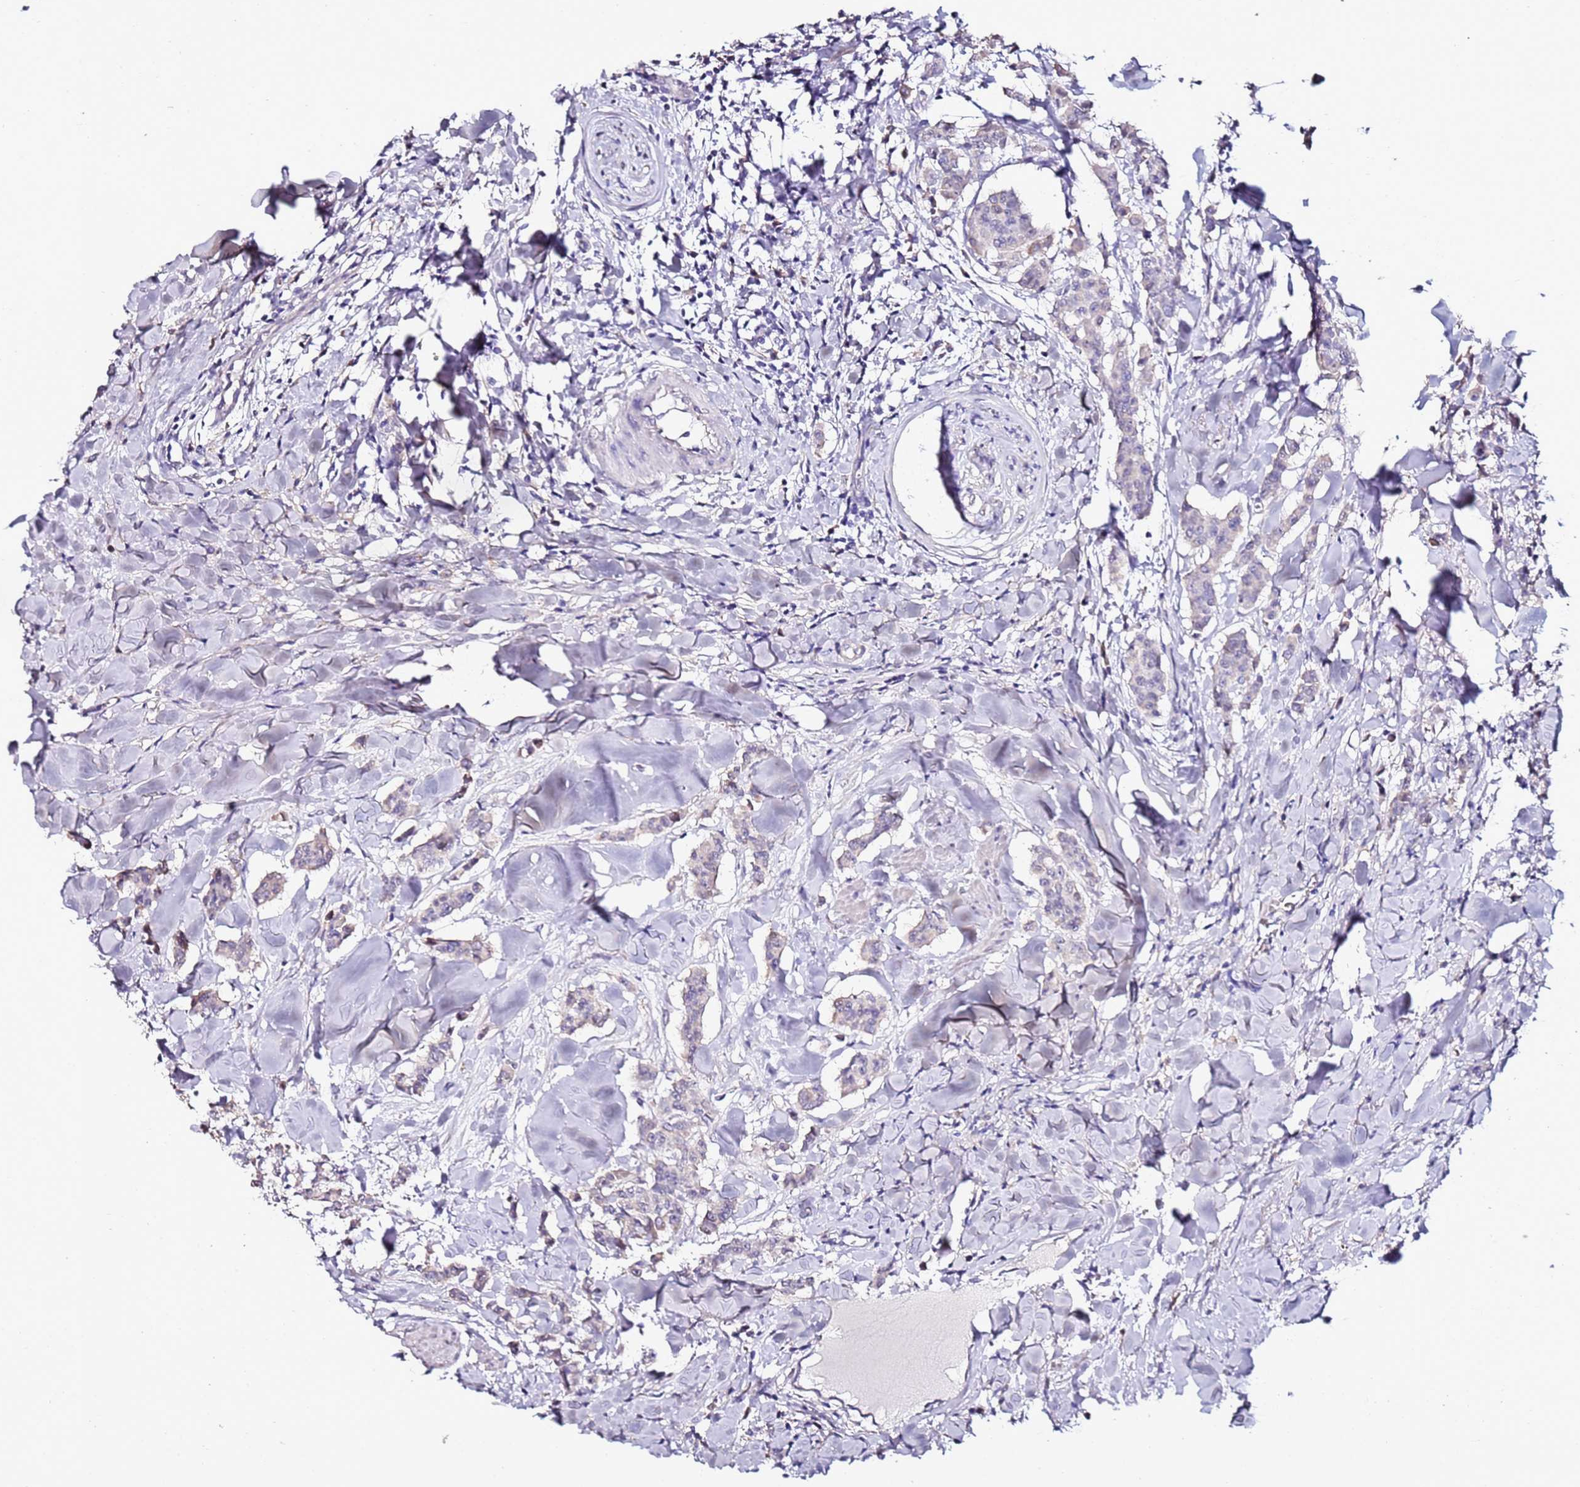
{"staining": {"intensity": "negative", "quantity": "none", "location": "none"}, "tissue": "breast cancer", "cell_type": "Tumor cells", "image_type": "cancer", "snomed": [{"axis": "morphology", "description": "Duct carcinoma"}, {"axis": "topography", "description": "Breast"}], "caption": "Breast cancer (invasive ductal carcinoma) stained for a protein using immunohistochemistry displays no positivity tumor cells.", "gene": "C3orf80", "patient": {"sex": "female", "age": 40}}